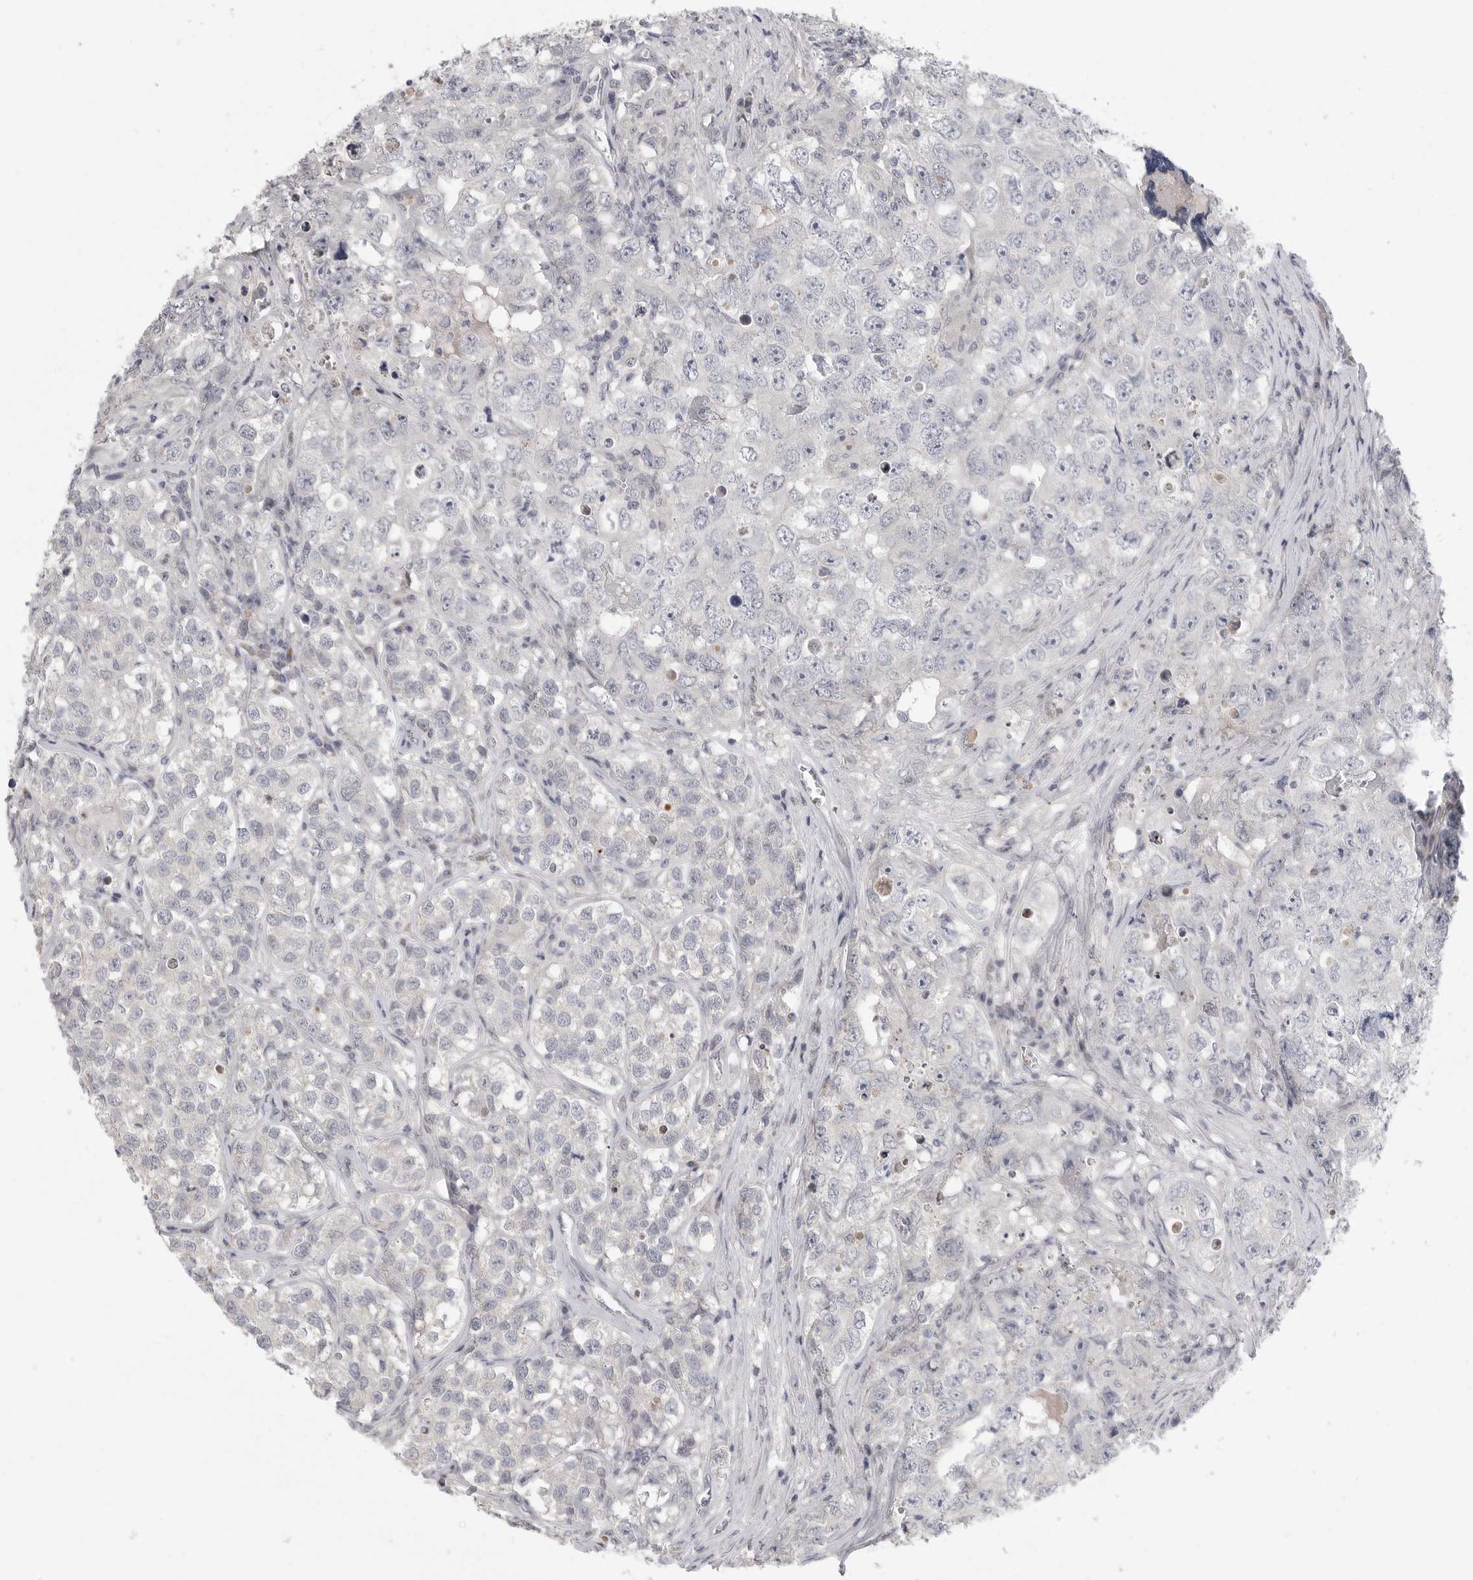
{"staining": {"intensity": "negative", "quantity": "none", "location": "none"}, "tissue": "testis cancer", "cell_type": "Tumor cells", "image_type": "cancer", "snomed": [{"axis": "morphology", "description": "Seminoma, NOS"}, {"axis": "morphology", "description": "Carcinoma, Embryonal, NOS"}, {"axis": "topography", "description": "Testis"}], "caption": "Image shows no significant protein positivity in tumor cells of seminoma (testis).", "gene": "FBXO43", "patient": {"sex": "male", "age": 43}}